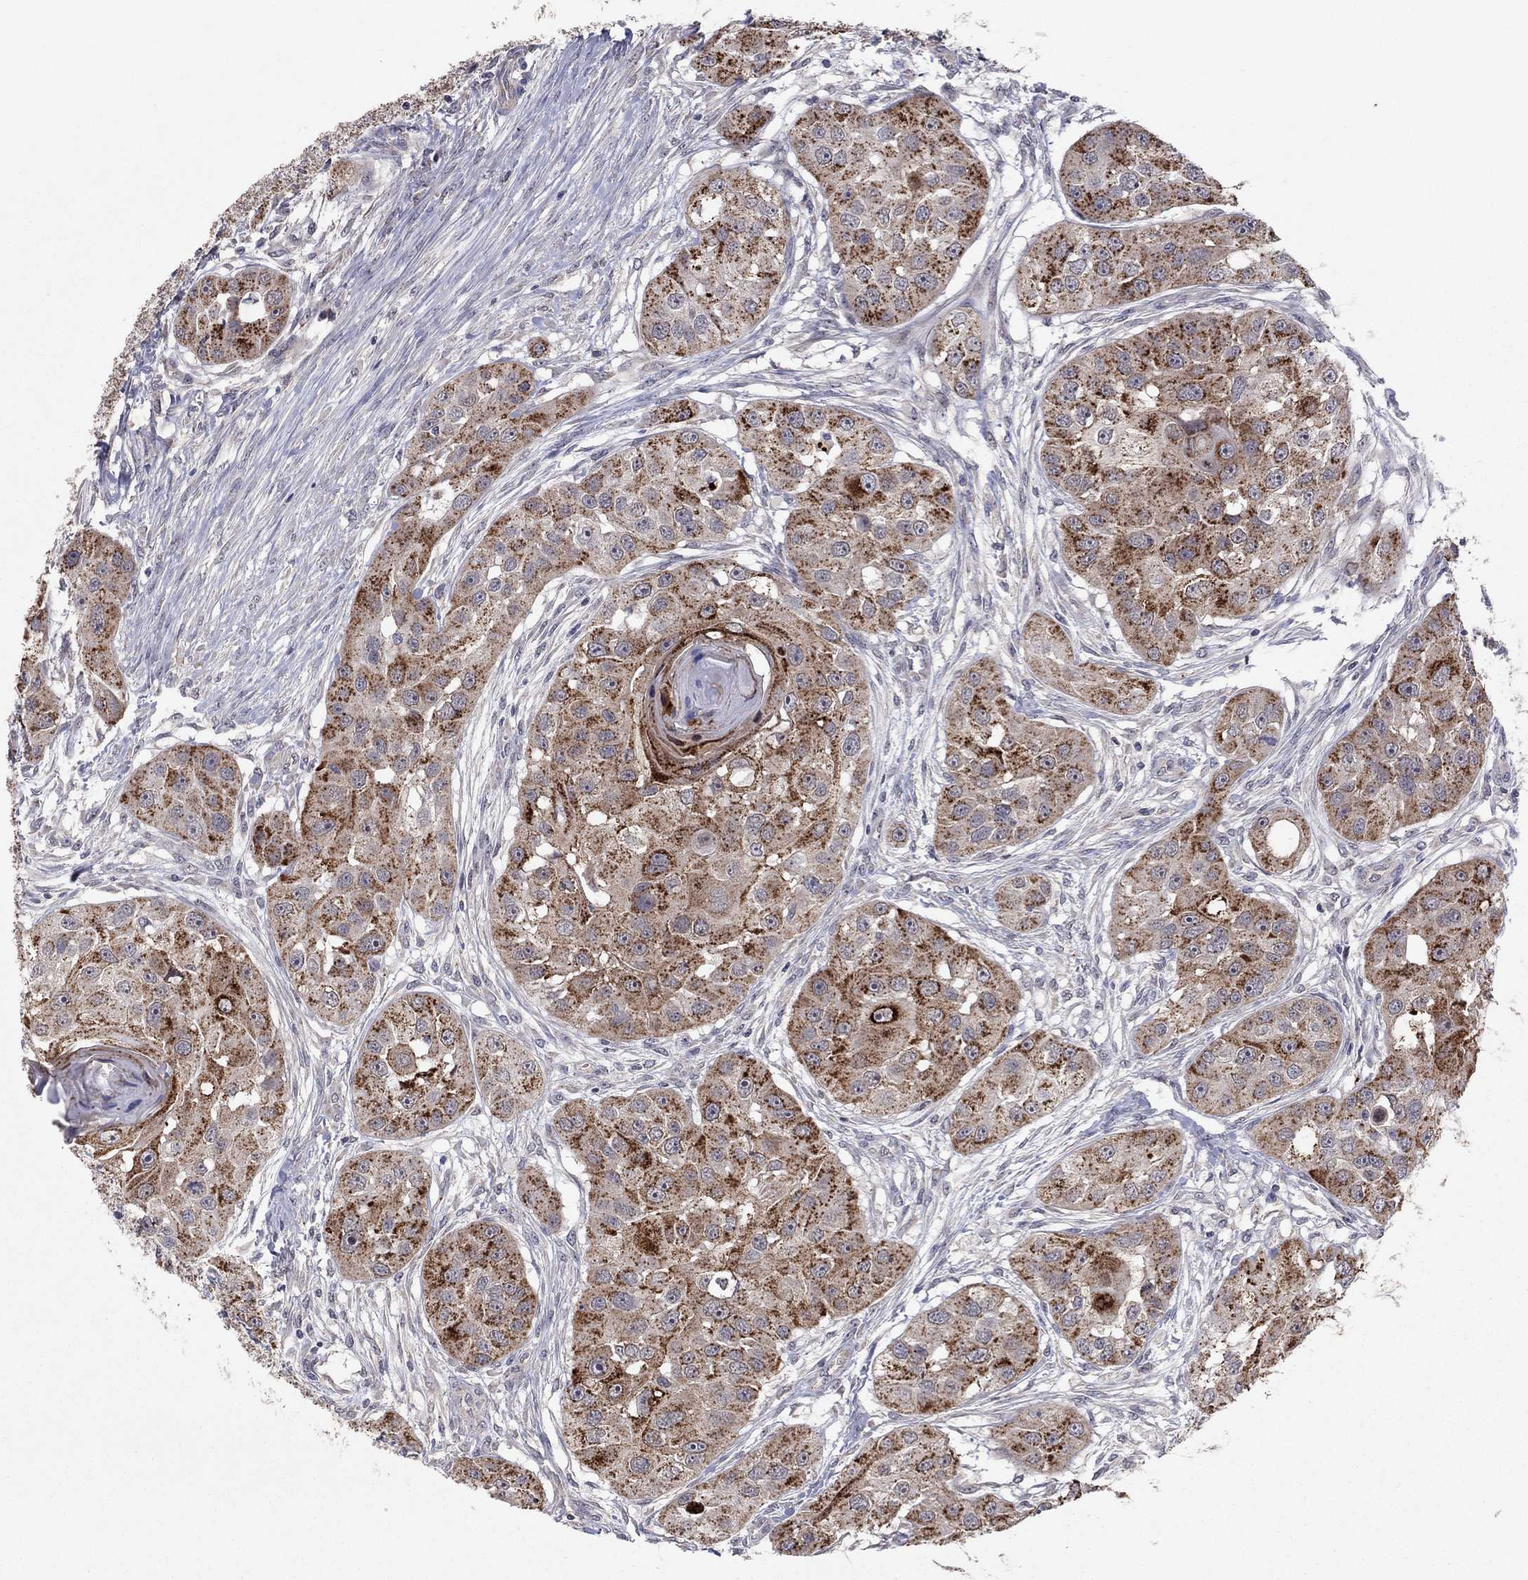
{"staining": {"intensity": "strong", "quantity": "25%-75%", "location": "cytoplasmic/membranous"}, "tissue": "head and neck cancer", "cell_type": "Tumor cells", "image_type": "cancer", "snomed": [{"axis": "morphology", "description": "Normal tissue, NOS"}, {"axis": "morphology", "description": "Squamous cell carcinoma, NOS"}, {"axis": "topography", "description": "Skeletal muscle"}, {"axis": "topography", "description": "Head-Neck"}], "caption": "A brown stain shows strong cytoplasmic/membranous positivity of a protein in human head and neck squamous cell carcinoma tumor cells.", "gene": "CRACDL", "patient": {"sex": "male", "age": 51}}